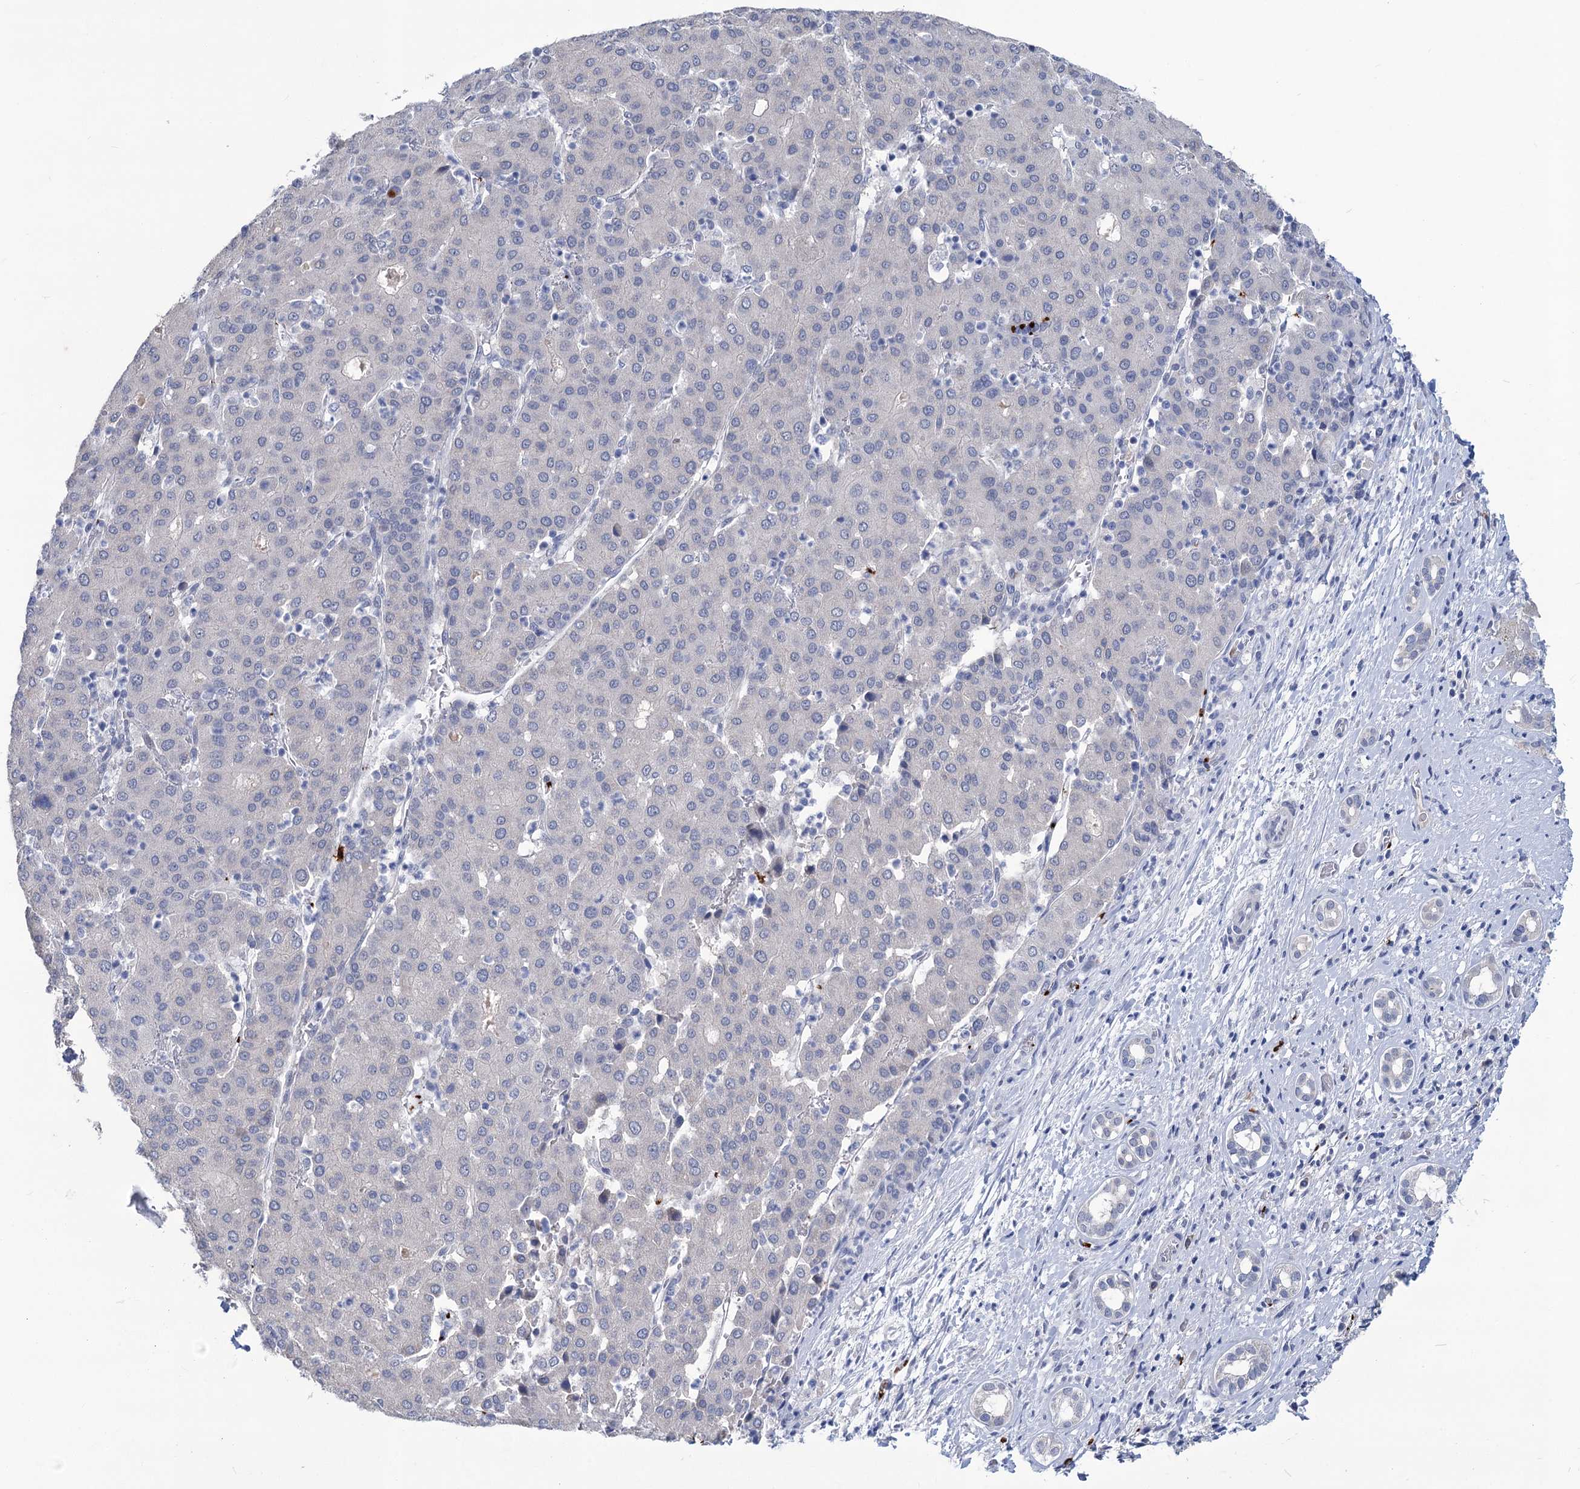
{"staining": {"intensity": "negative", "quantity": "none", "location": "none"}, "tissue": "liver cancer", "cell_type": "Tumor cells", "image_type": "cancer", "snomed": [{"axis": "morphology", "description": "Carcinoma, Hepatocellular, NOS"}, {"axis": "topography", "description": "Liver"}], "caption": "Micrograph shows no significant protein expression in tumor cells of liver cancer. (DAB immunohistochemistry (IHC) visualized using brightfield microscopy, high magnification).", "gene": "MON2", "patient": {"sex": "male", "age": 65}}